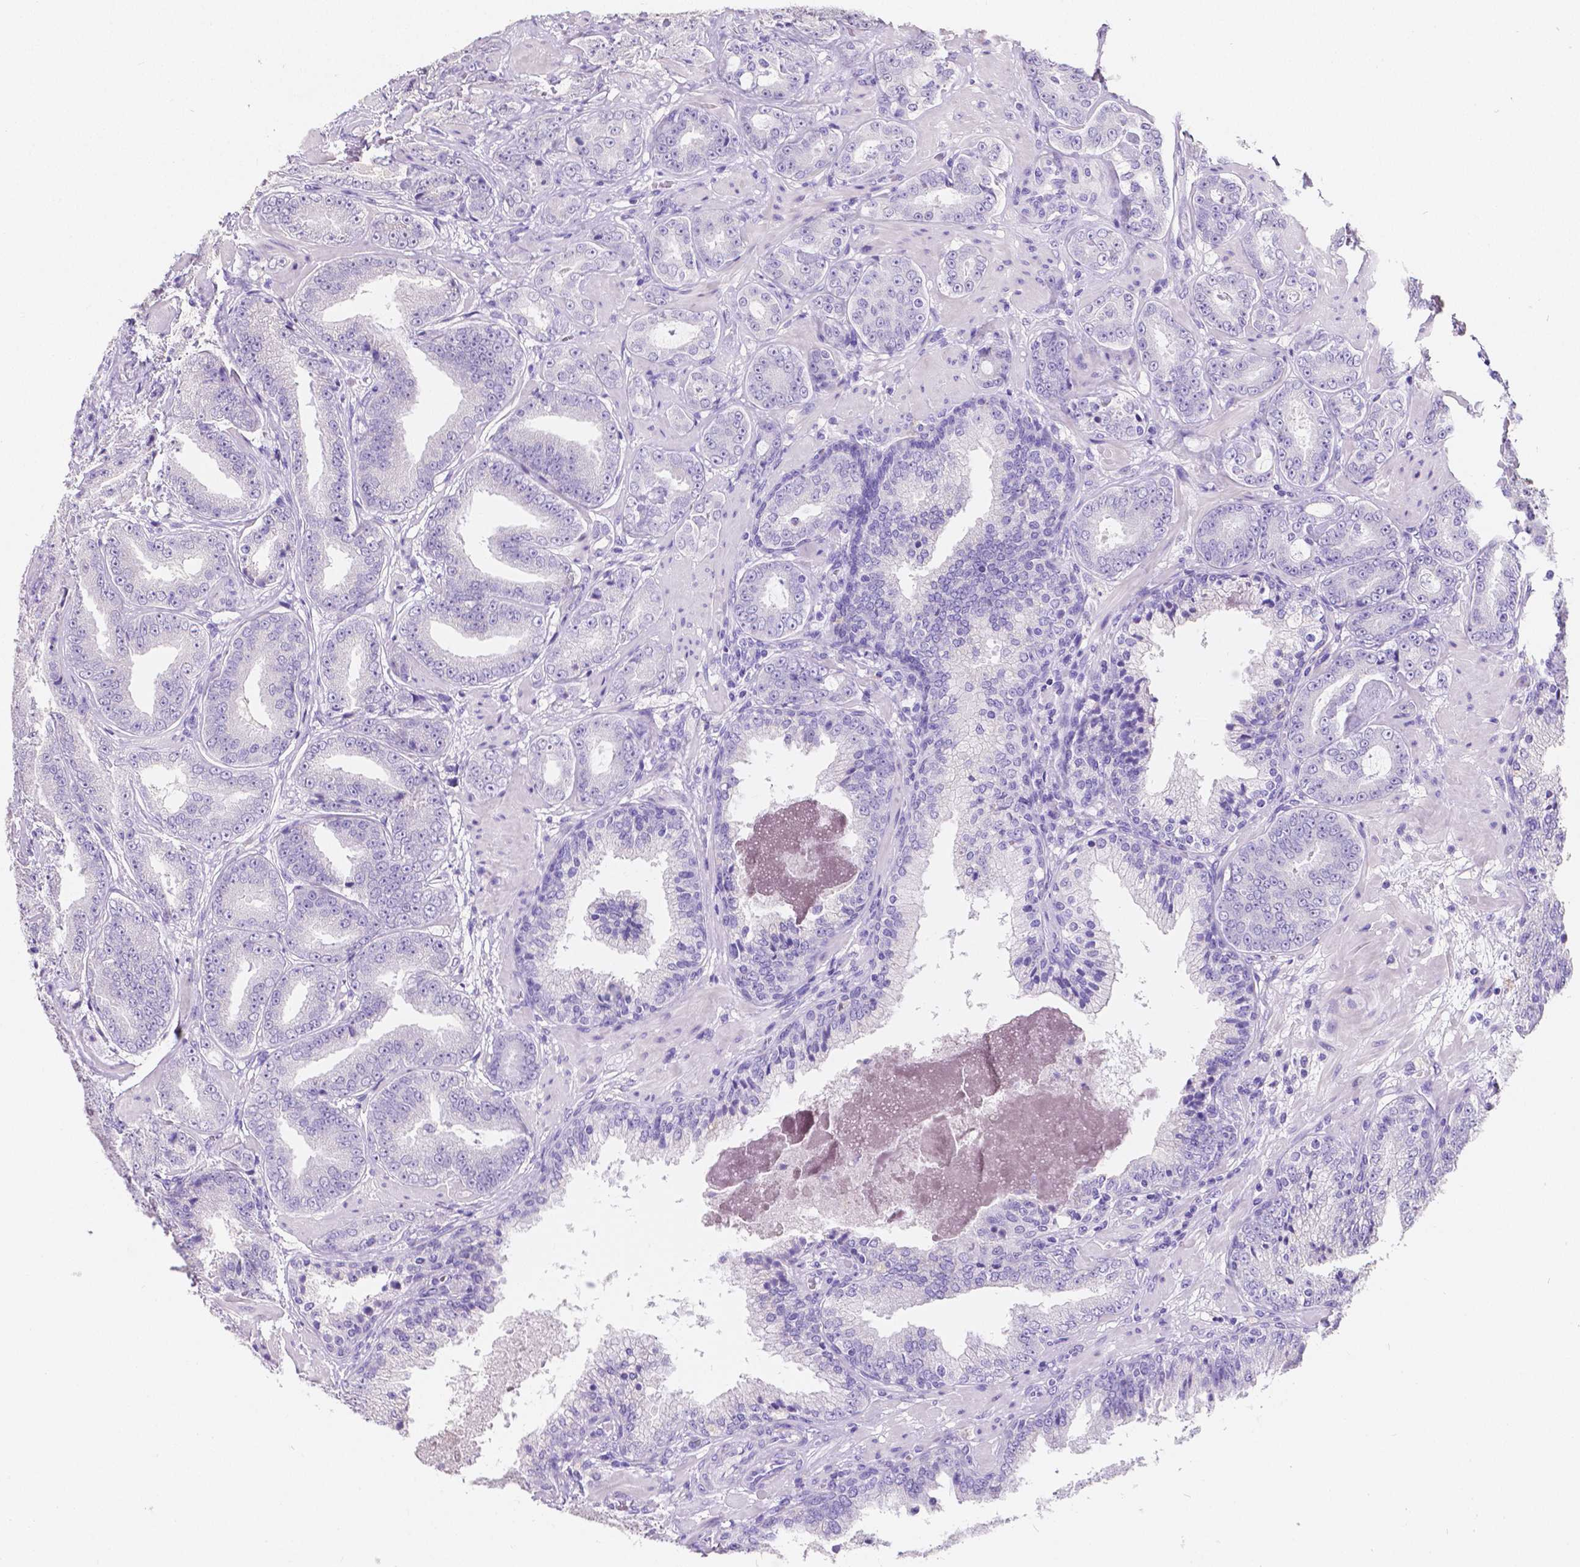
{"staining": {"intensity": "negative", "quantity": "none", "location": "none"}, "tissue": "prostate cancer", "cell_type": "Tumor cells", "image_type": "cancer", "snomed": [{"axis": "morphology", "description": "Adenocarcinoma, Low grade"}, {"axis": "topography", "description": "Prostate"}], "caption": "Immunohistochemistry histopathology image of human prostate cancer stained for a protein (brown), which displays no positivity in tumor cells.", "gene": "SATB2", "patient": {"sex": "male", "age": 60}}